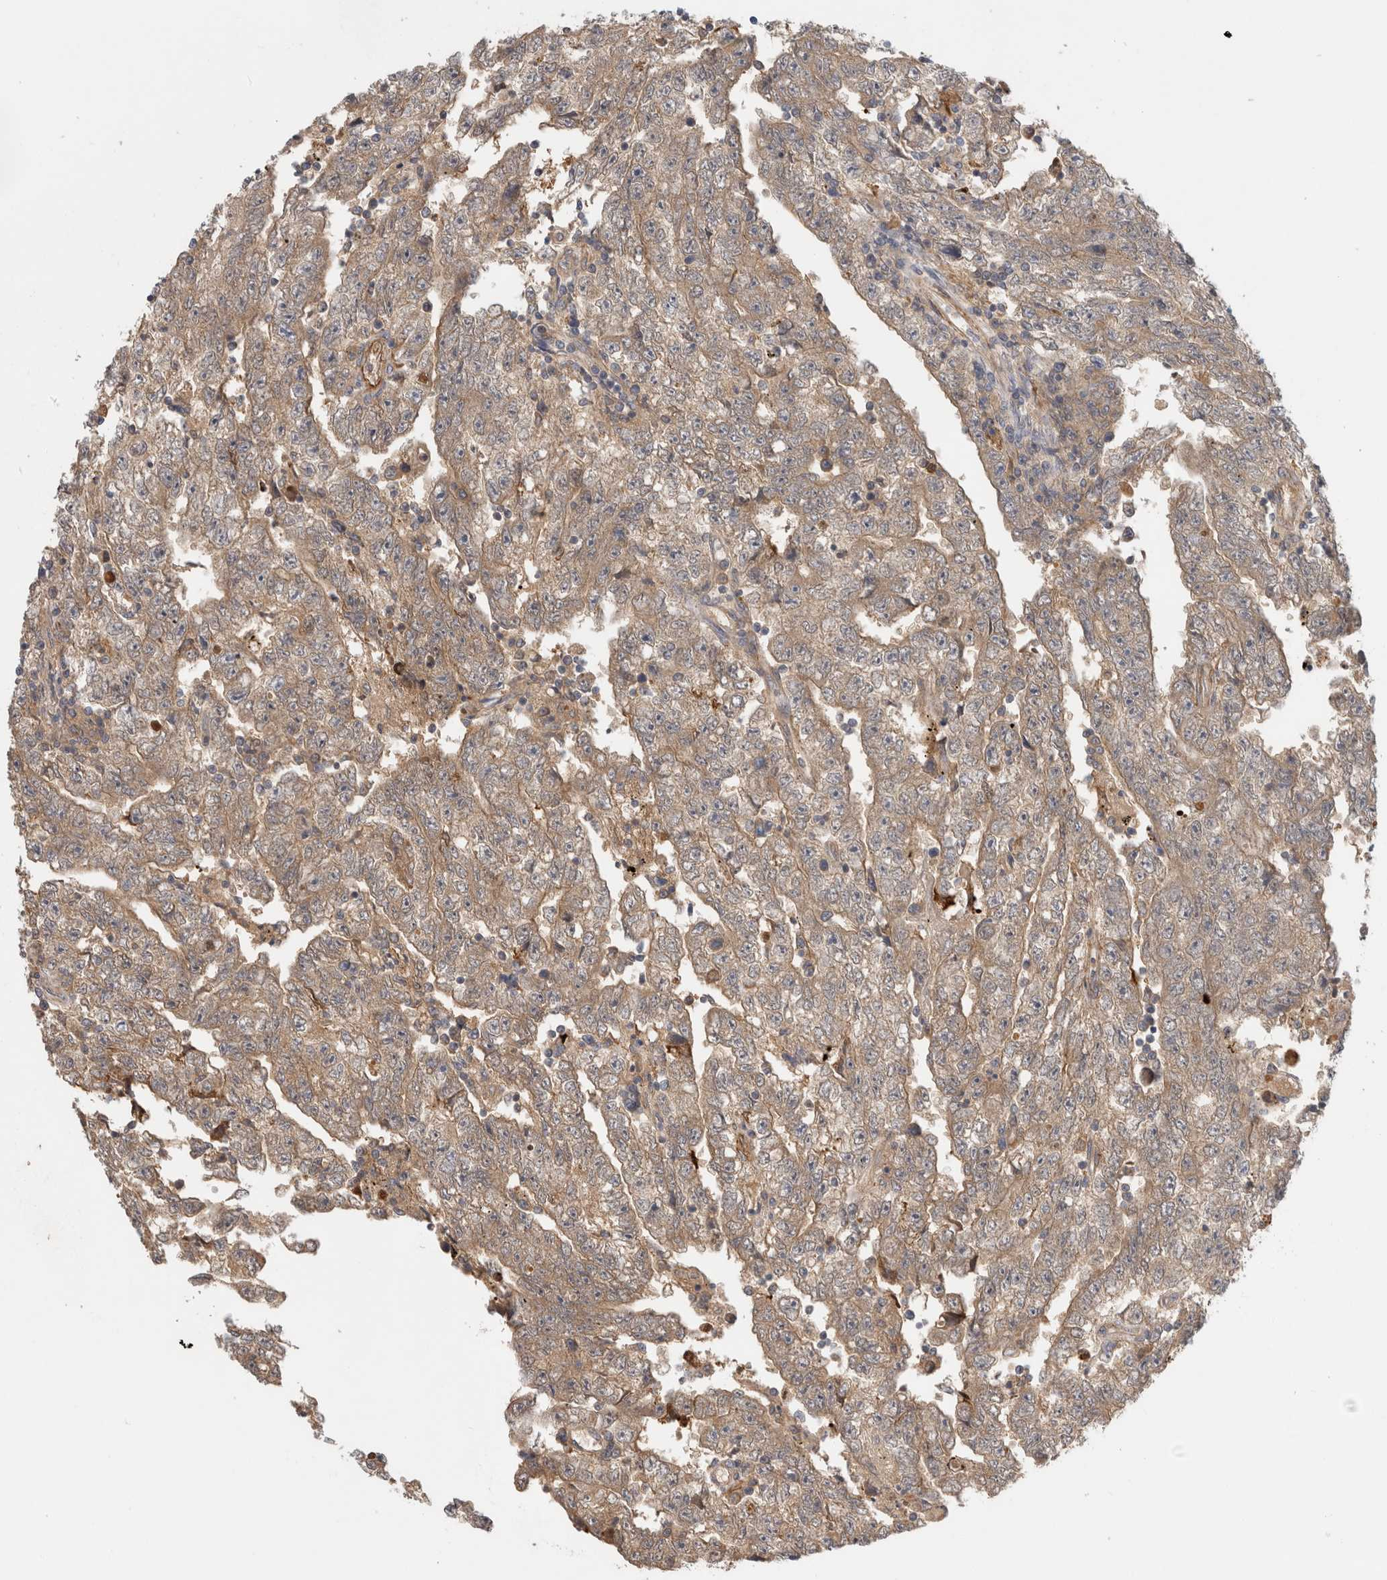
{"staining": {"intensity": "weak", "quantity": ">75%", "location": "cytoplasmic/membranous"}, "tissue": "testis cancer", "cell_type": "Tumor cells", "image_type": "cancer", "snomed": [{"axis": "morphology", "description": "Carcinoma, Embryonal, NOS"}, {"axis": "topography", "description": "Testis"}], "caption": "Protein expression analysis of testis embryonal carcinoma displays weak cytoplasmic/membranous staining in about >75% of tumor cells. (DAB = brown stain, brightfield microscopy at high magnification).", "gene": "PGM1", "patient": {"sex": "male", "age": 25}}